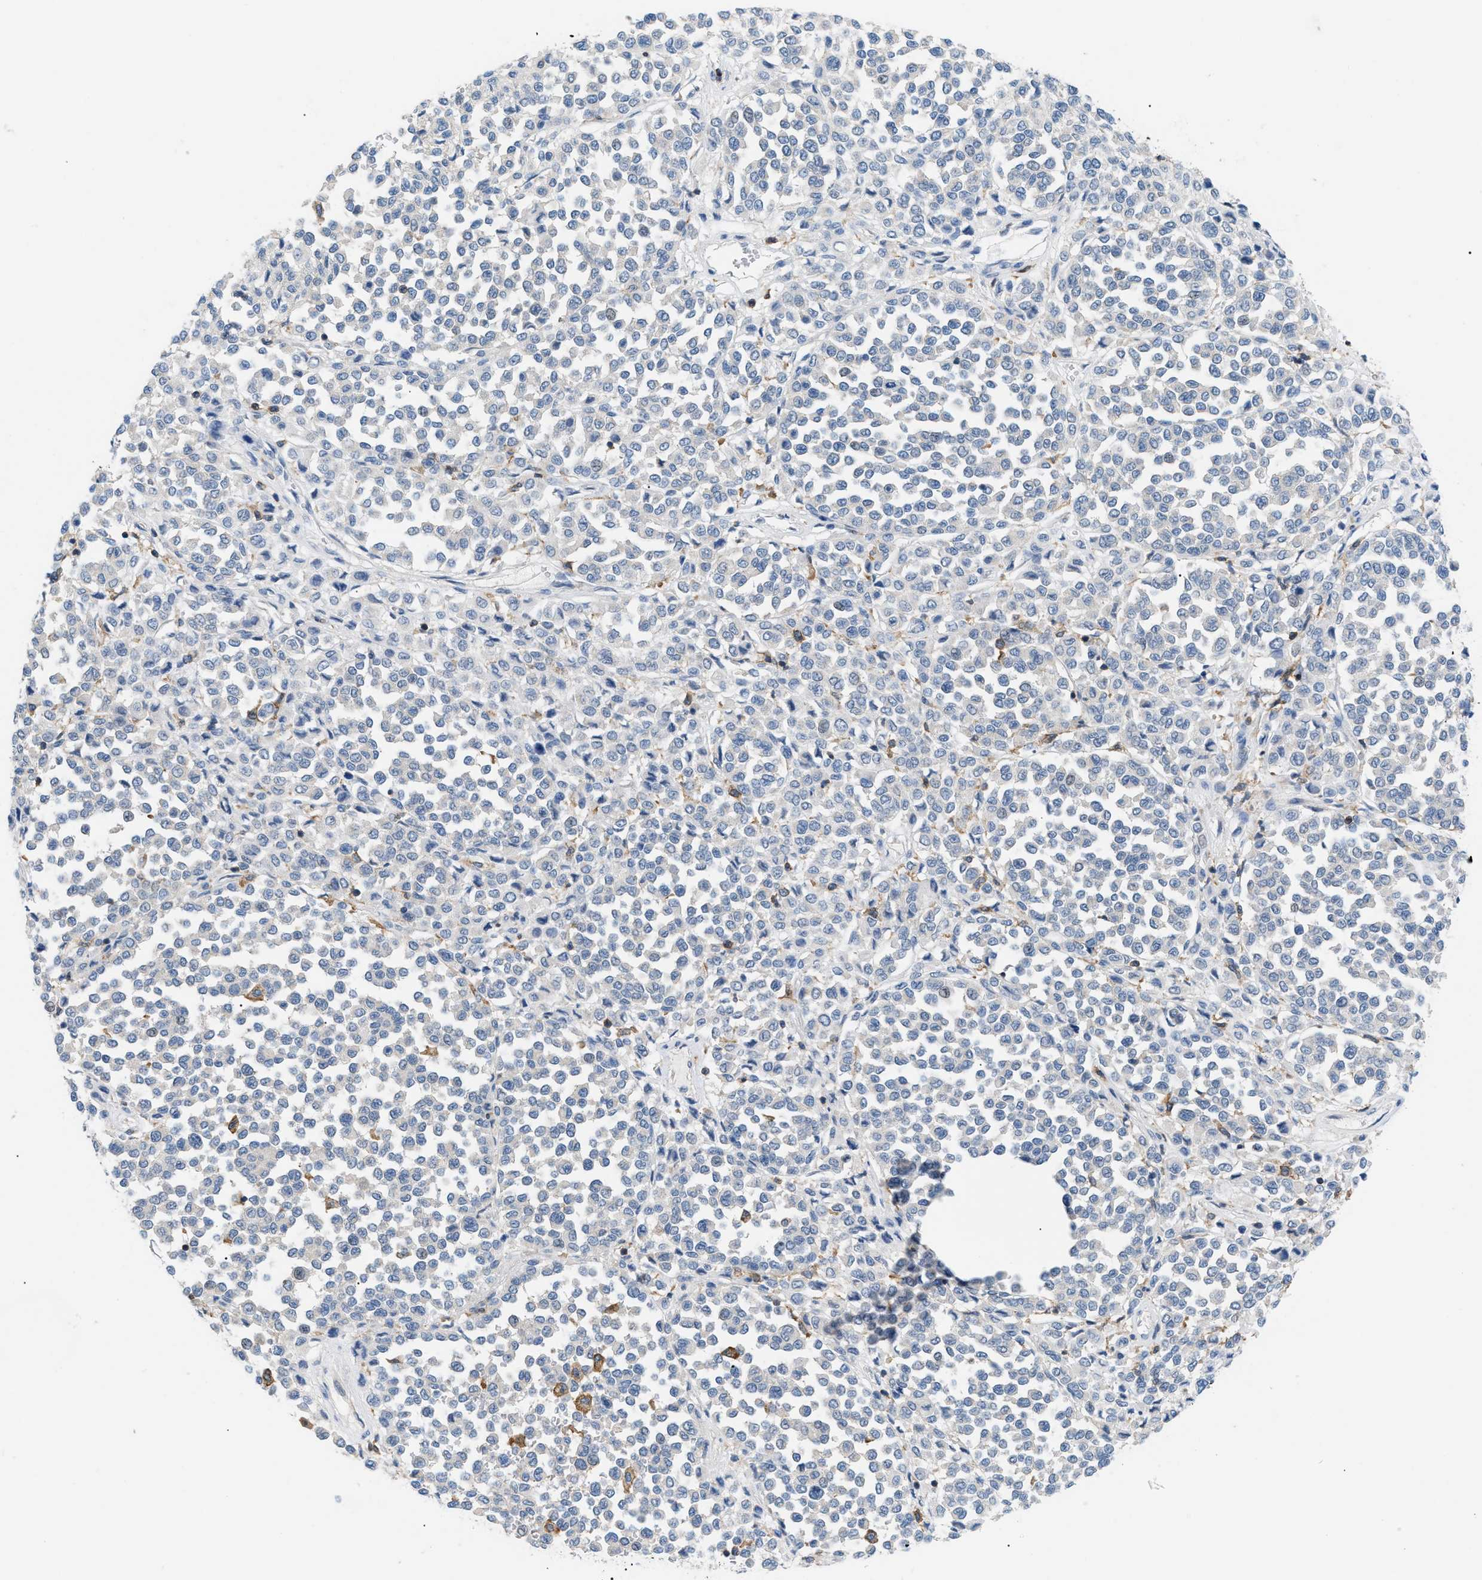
{"staining": {"intensity": "negative", "quantity": "none", "location": "none"}, "tissue": "melanoma", "cell_type": "Tumor cells", "image_type": "cancer", "snomed": [{"axis": "morphology", "description": "Malignant melanoma, Metastatic site"}, {"axis": "topography", "description": "Pancreas"}], "caption": "IHC of human malignant melanoma (metastatic site) shows no expression in tumor cells. (DAB IHC visualized using brightfield microscopy, high magnification).", "gene": "INPP5D", "patient": {"sex": "female", "age": 30}}